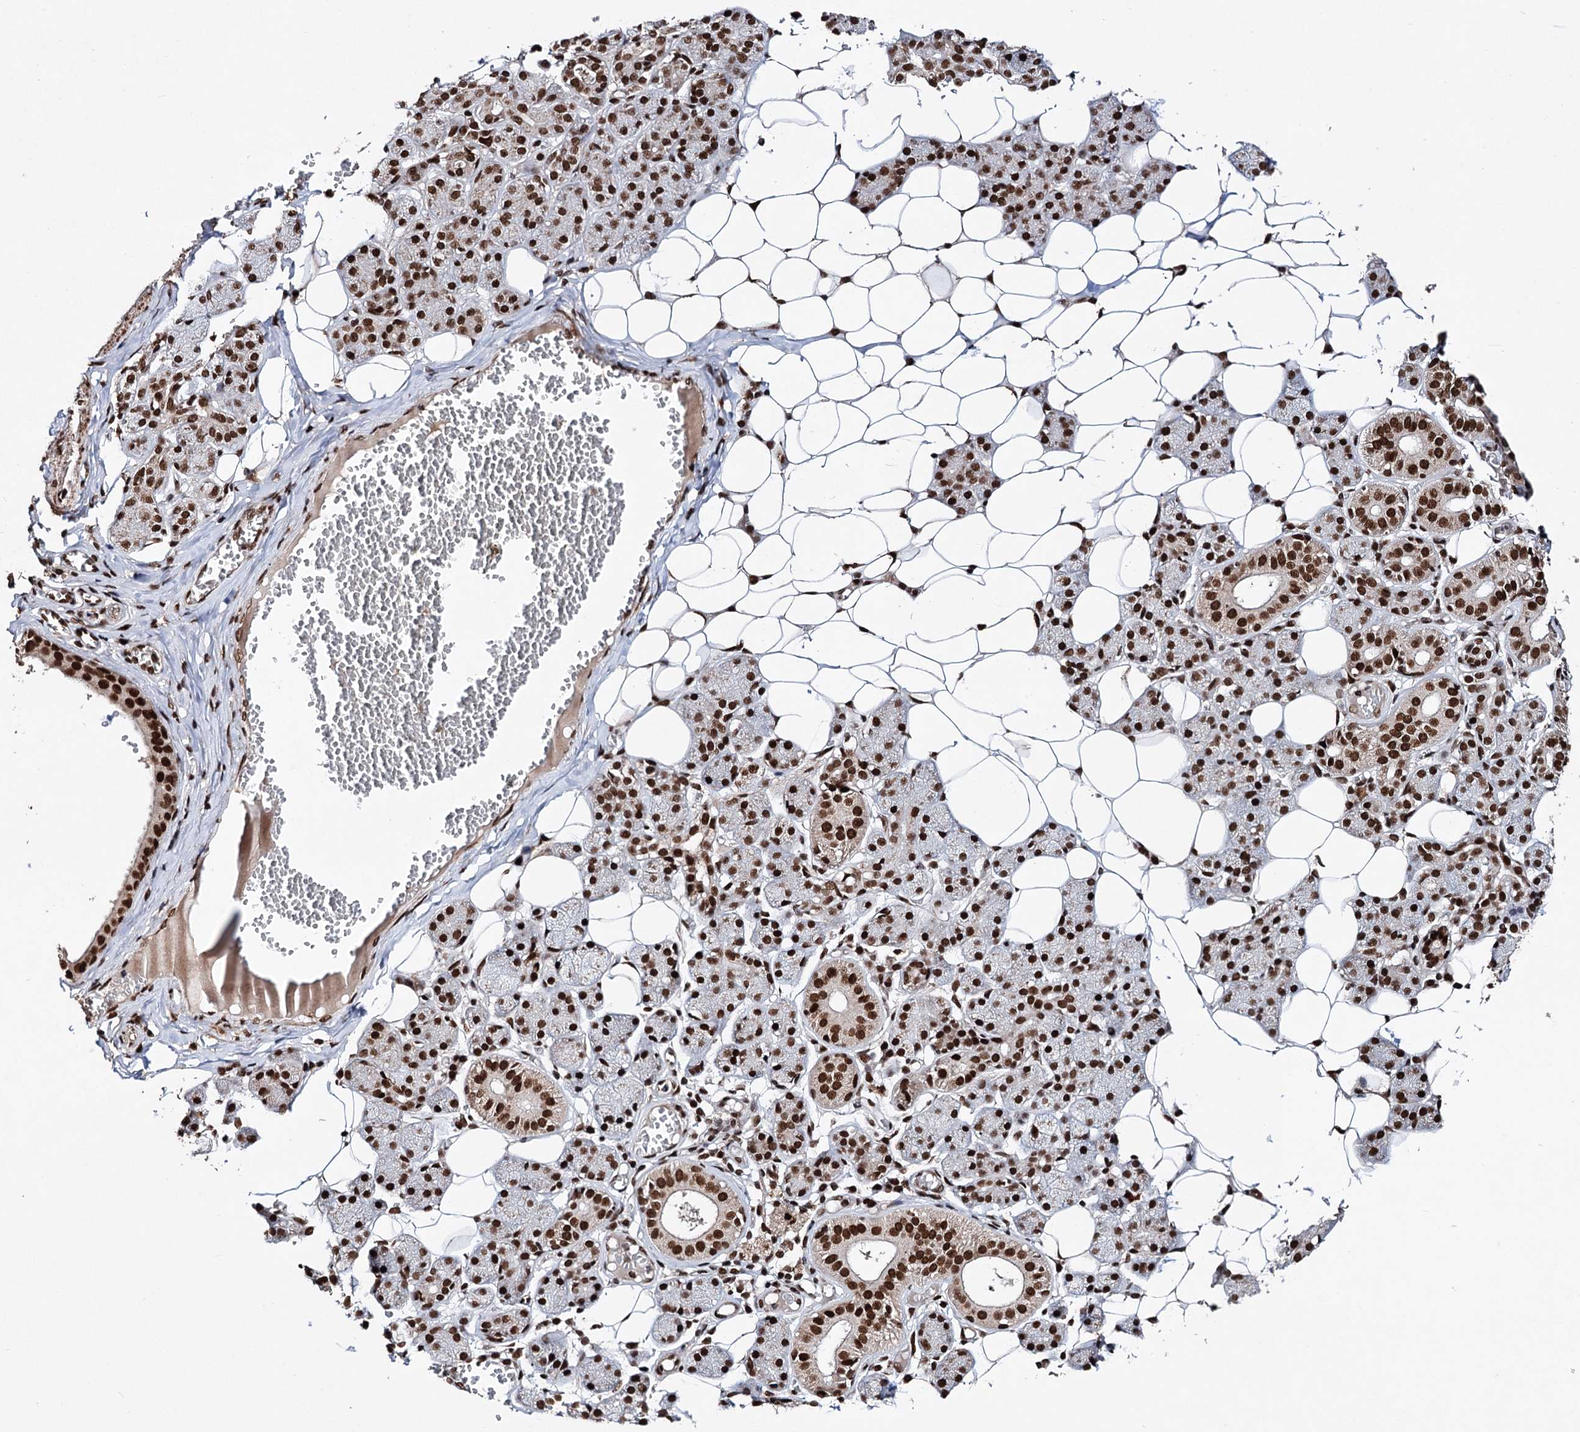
{"staining": {"intensity": "strong", "quantity": ">75%", "location": "nuclear"}, "tissue": "salivary gland", "cell_type": "Glandular cells", "image_type": "normal", "snomed": [{"axis": "morphology", "description": "Normal tissue, NOS"}, {"axis": "topography", "description": "Salivary gland"}], "caption": "A high-resolution photomicrograph shows immunohistochemistry (IHC) staining of normal salivary gland, which demonstrates strong nuclear staining in approximately >75% of glandular cells.", "gene": "MATR3", "patient": {"sex": "female", "age": 33}}